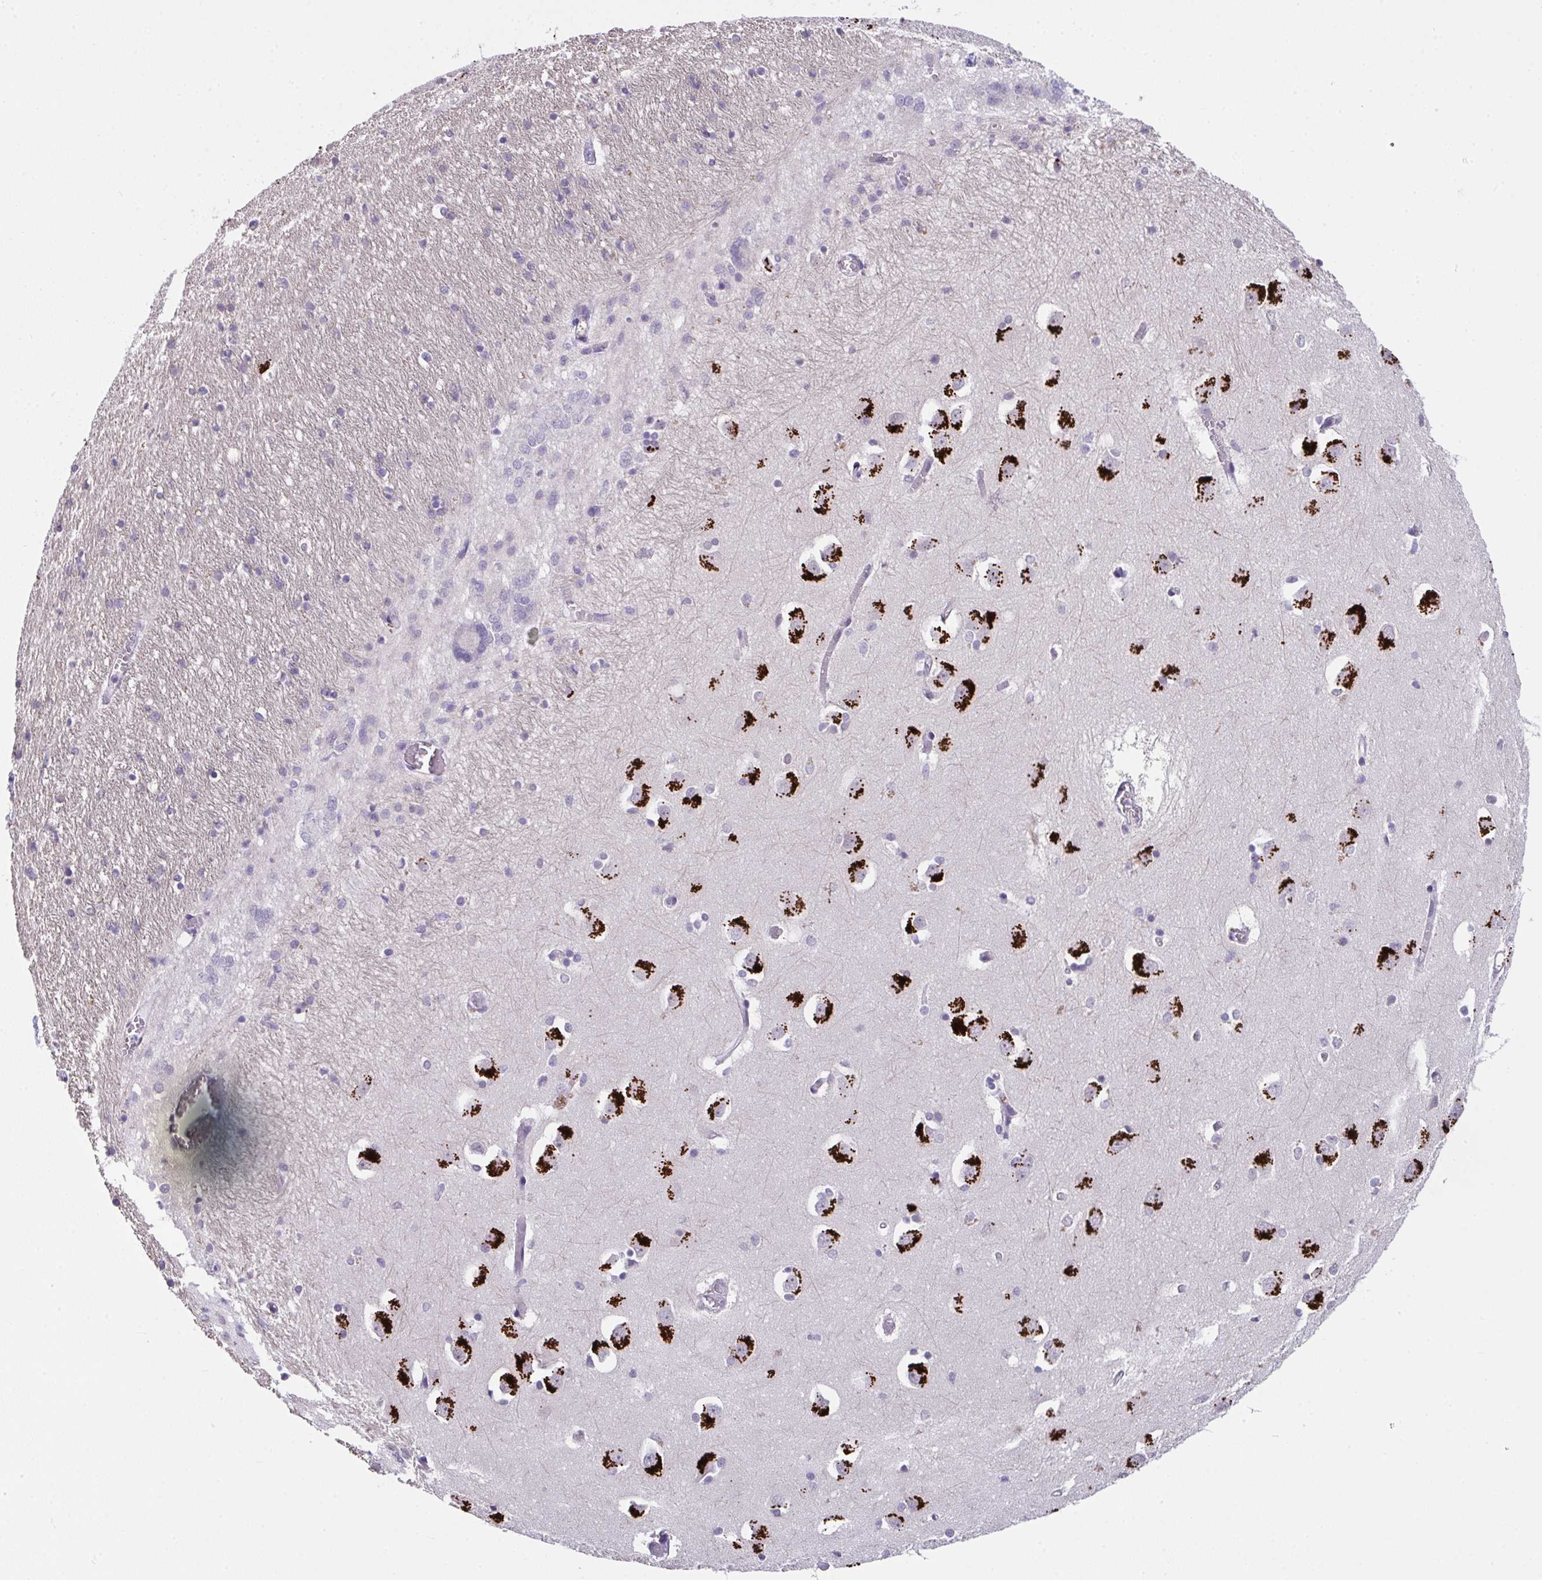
{"staining": {"intensity": "negative", "quantity": "none", "location": "none"}, "tissue": "caudate", "cell_type": "Glial cells", "image_type": "normal", "snomed": [{"axis": "morphology", "description": "Normal tissue, NOS"}, {"axis": "topography", "description": "Lateral ventricle wall"}, {"axis": "topography", "description": "Hippocampus"}], "caption": "Immunohistochemistry (IHC) micrograph of unremarkable caudate stained for a protein (brown), which shows no staining in glial cells.", "gene": "GLTPD2", "patient": {"sex": "female", "age": 63}}